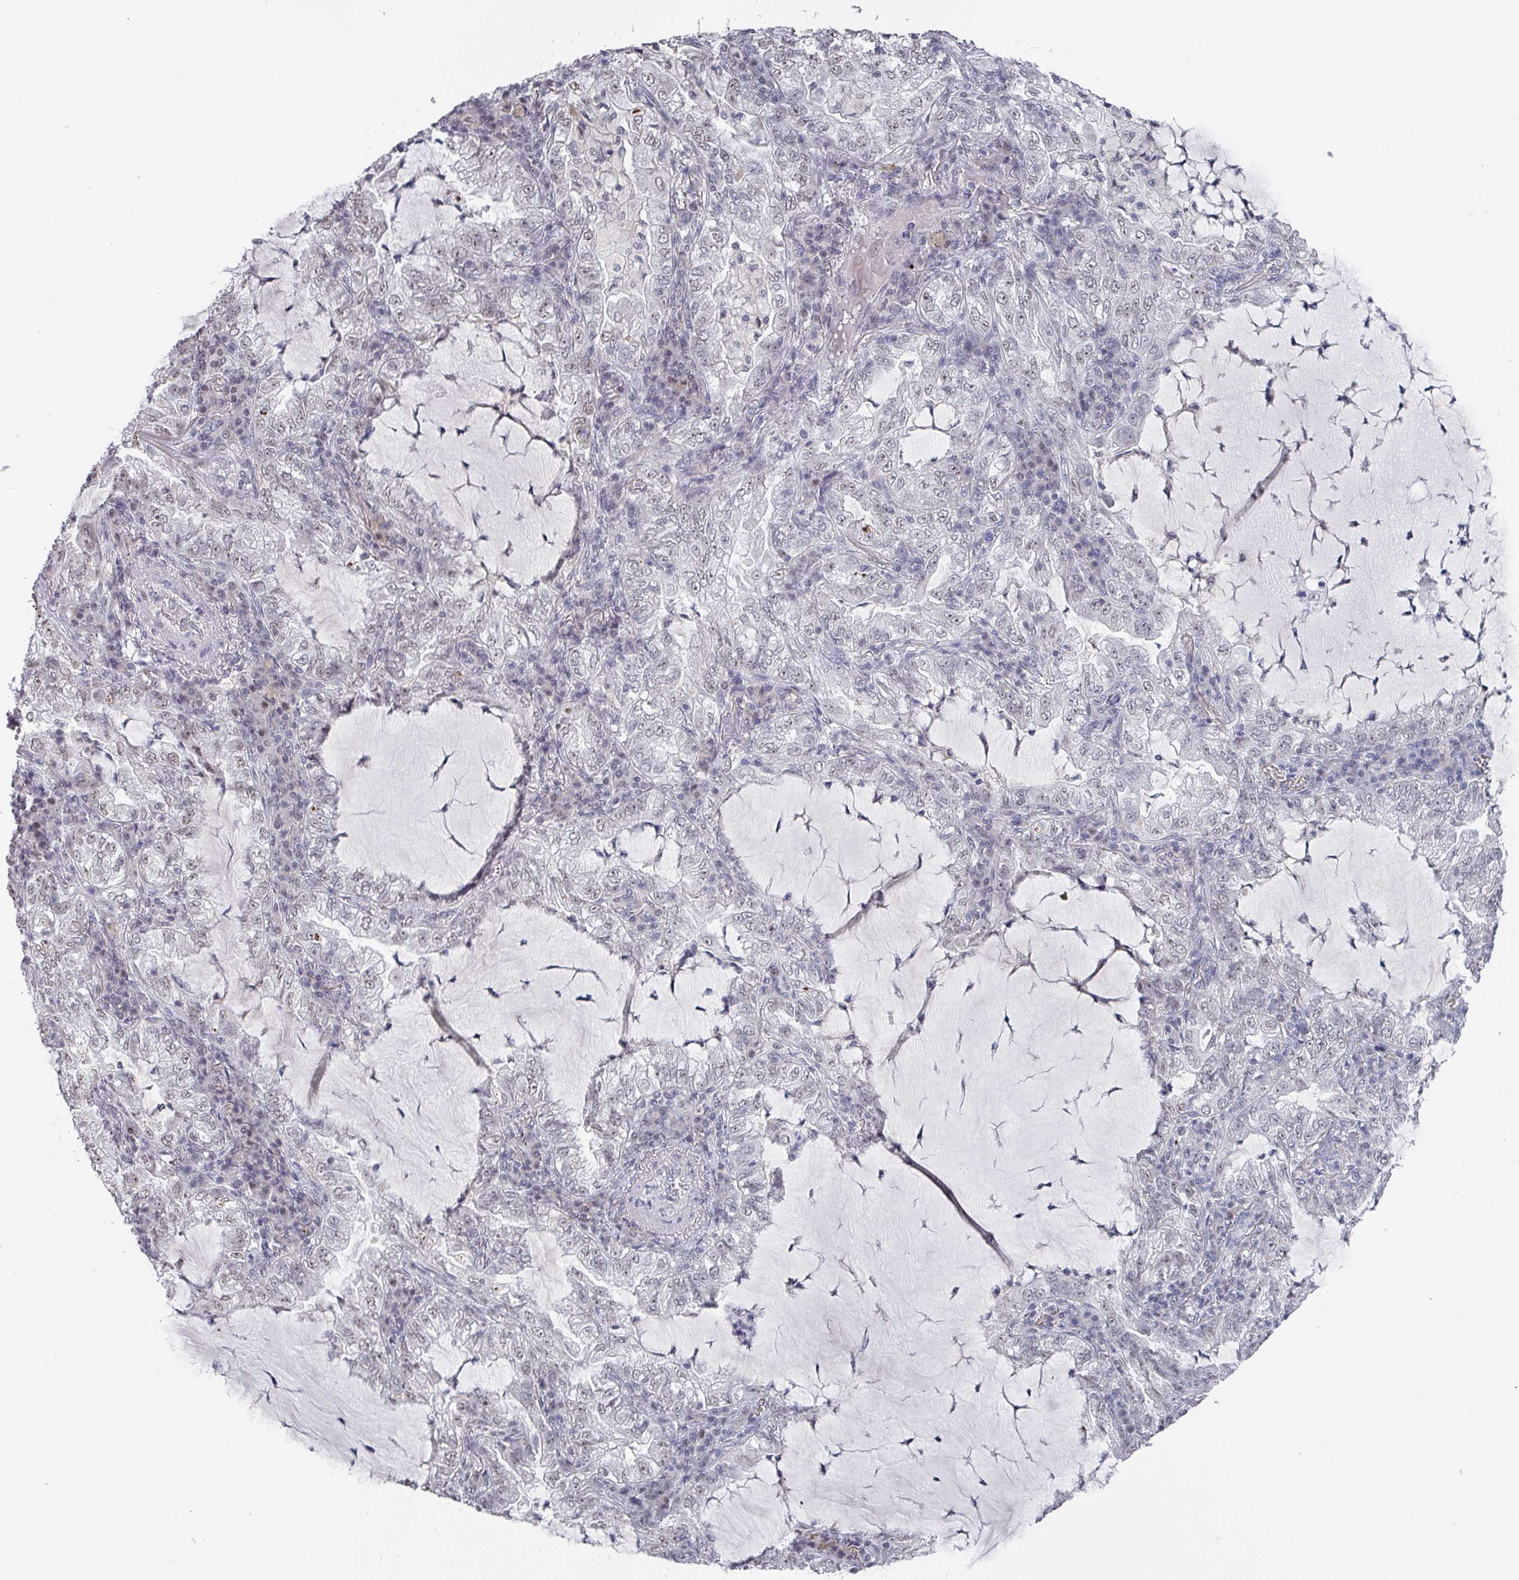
{"staining": {"intensity": "negative", "quantity": "none", "location": "none"}, "tissue": "lung cancer", "cell_type": "Tumor cells", "image_type": "cancer", "snomed": [{"axis": "morphology", "description": "Adenocarcinoma, NOS"}, {"axis": "topography", "description": "Lung"}], "caption": "IHC photomicrograph of neoplastic tissue: lung cancer (adenocarcinoma) stained with DAB (3,3'-diaminobenzidine) displays no significant protein expression in tumor cells. (Brightfield microscopy of DAB (3,3'-diaminobenzidine) IHC at high magnification).", "gene": "ZNF654", "patient": {"sex": "female", "age": 73}}